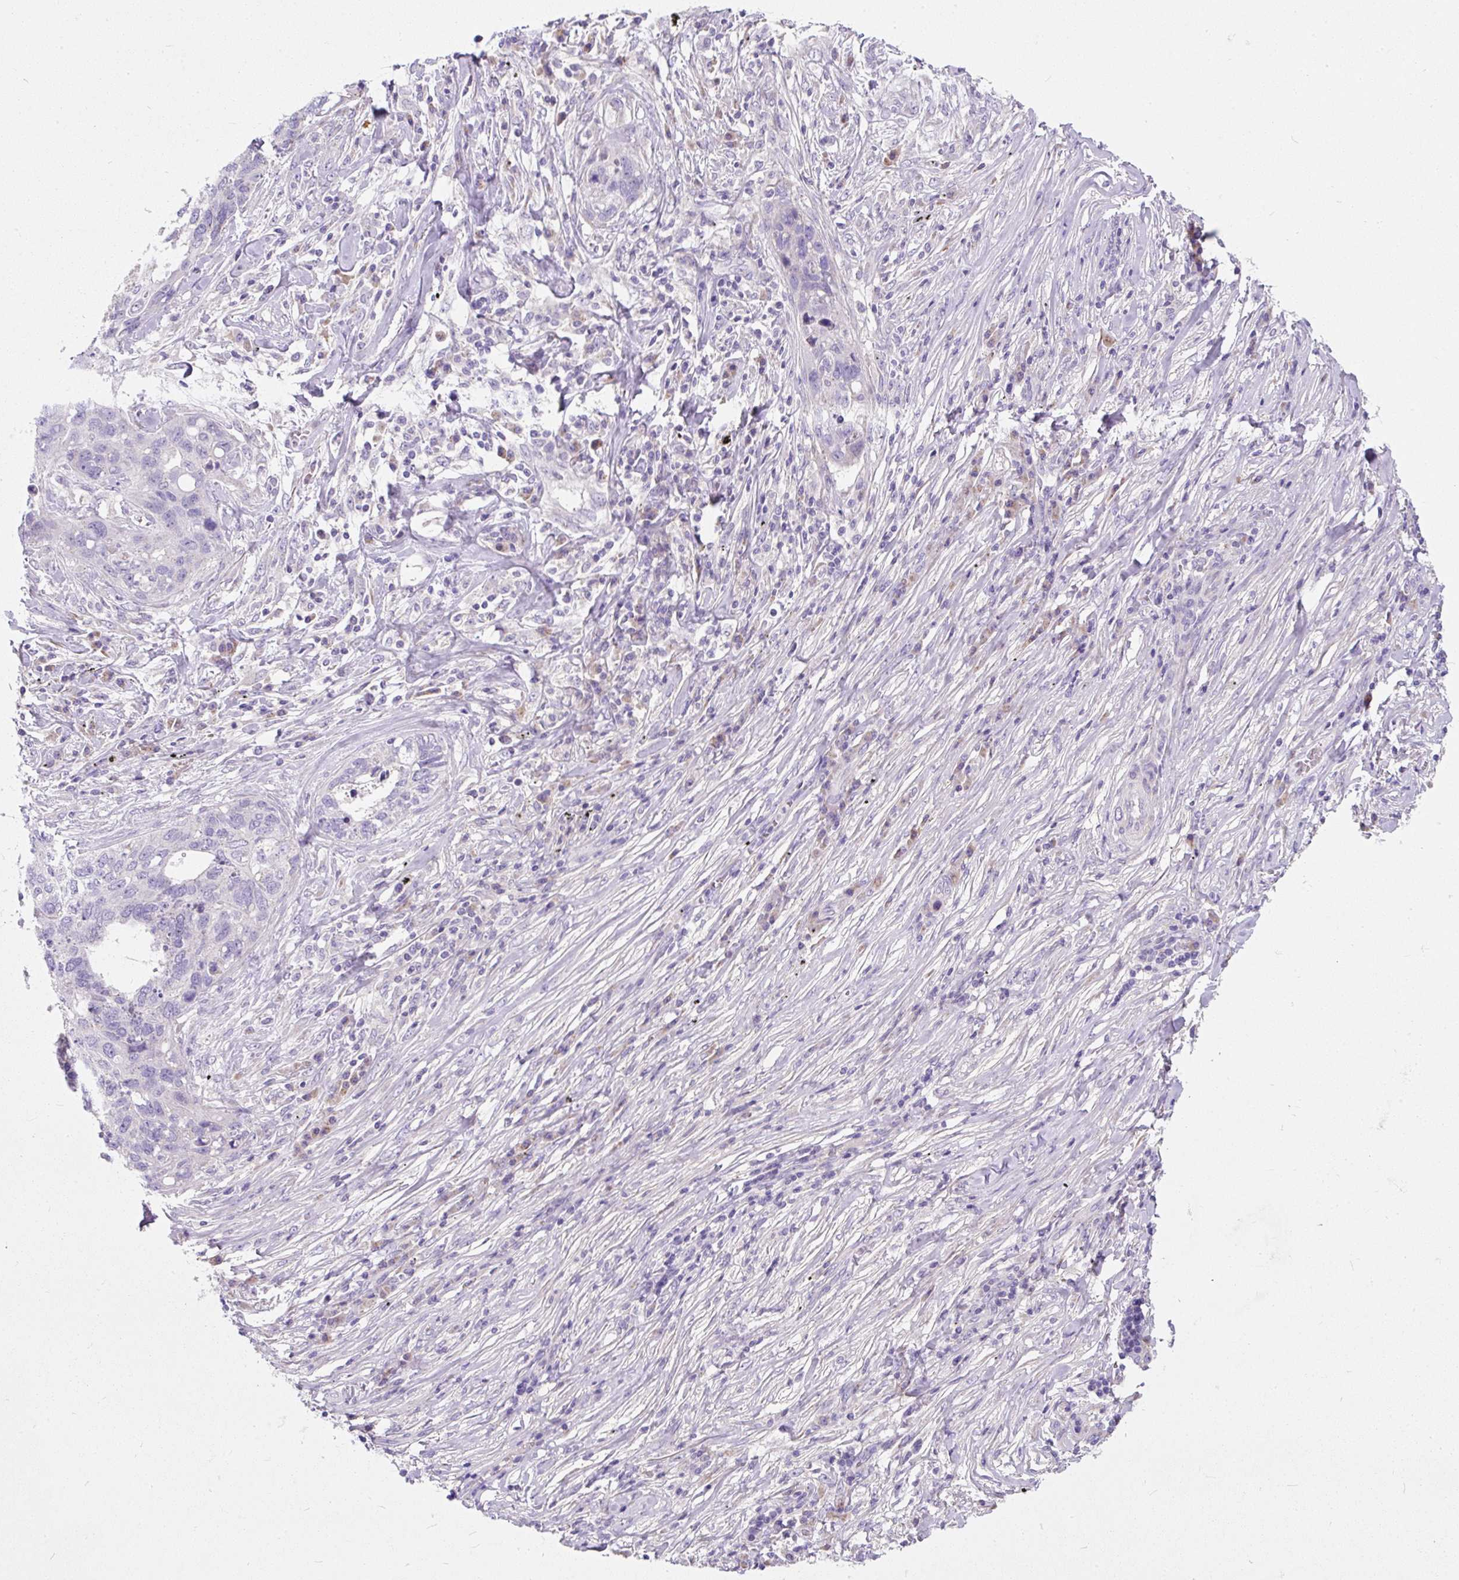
{"staining": {"intensity": "negative", "quantity": "none", "location": "none"}, "tissue": "lung cancer", "cell_type": "Tumor cells", "image_type": "cancer", "snomed": [{"axis": "morphology", "description": "Squamous cell carcinoma, NOS"}, {"axis": "topography", "description": "Lung"}], "caption": "Immunohistochemistry (IHC) micrograph of neoplastic tissue: human lung cancer stained with DAB (3,3'-diaminobenzidine) demonstrates no significant protein positivity in tumor cells.", "gene": "SUSD5", "patient": {"sex": "female", "age": 63}}